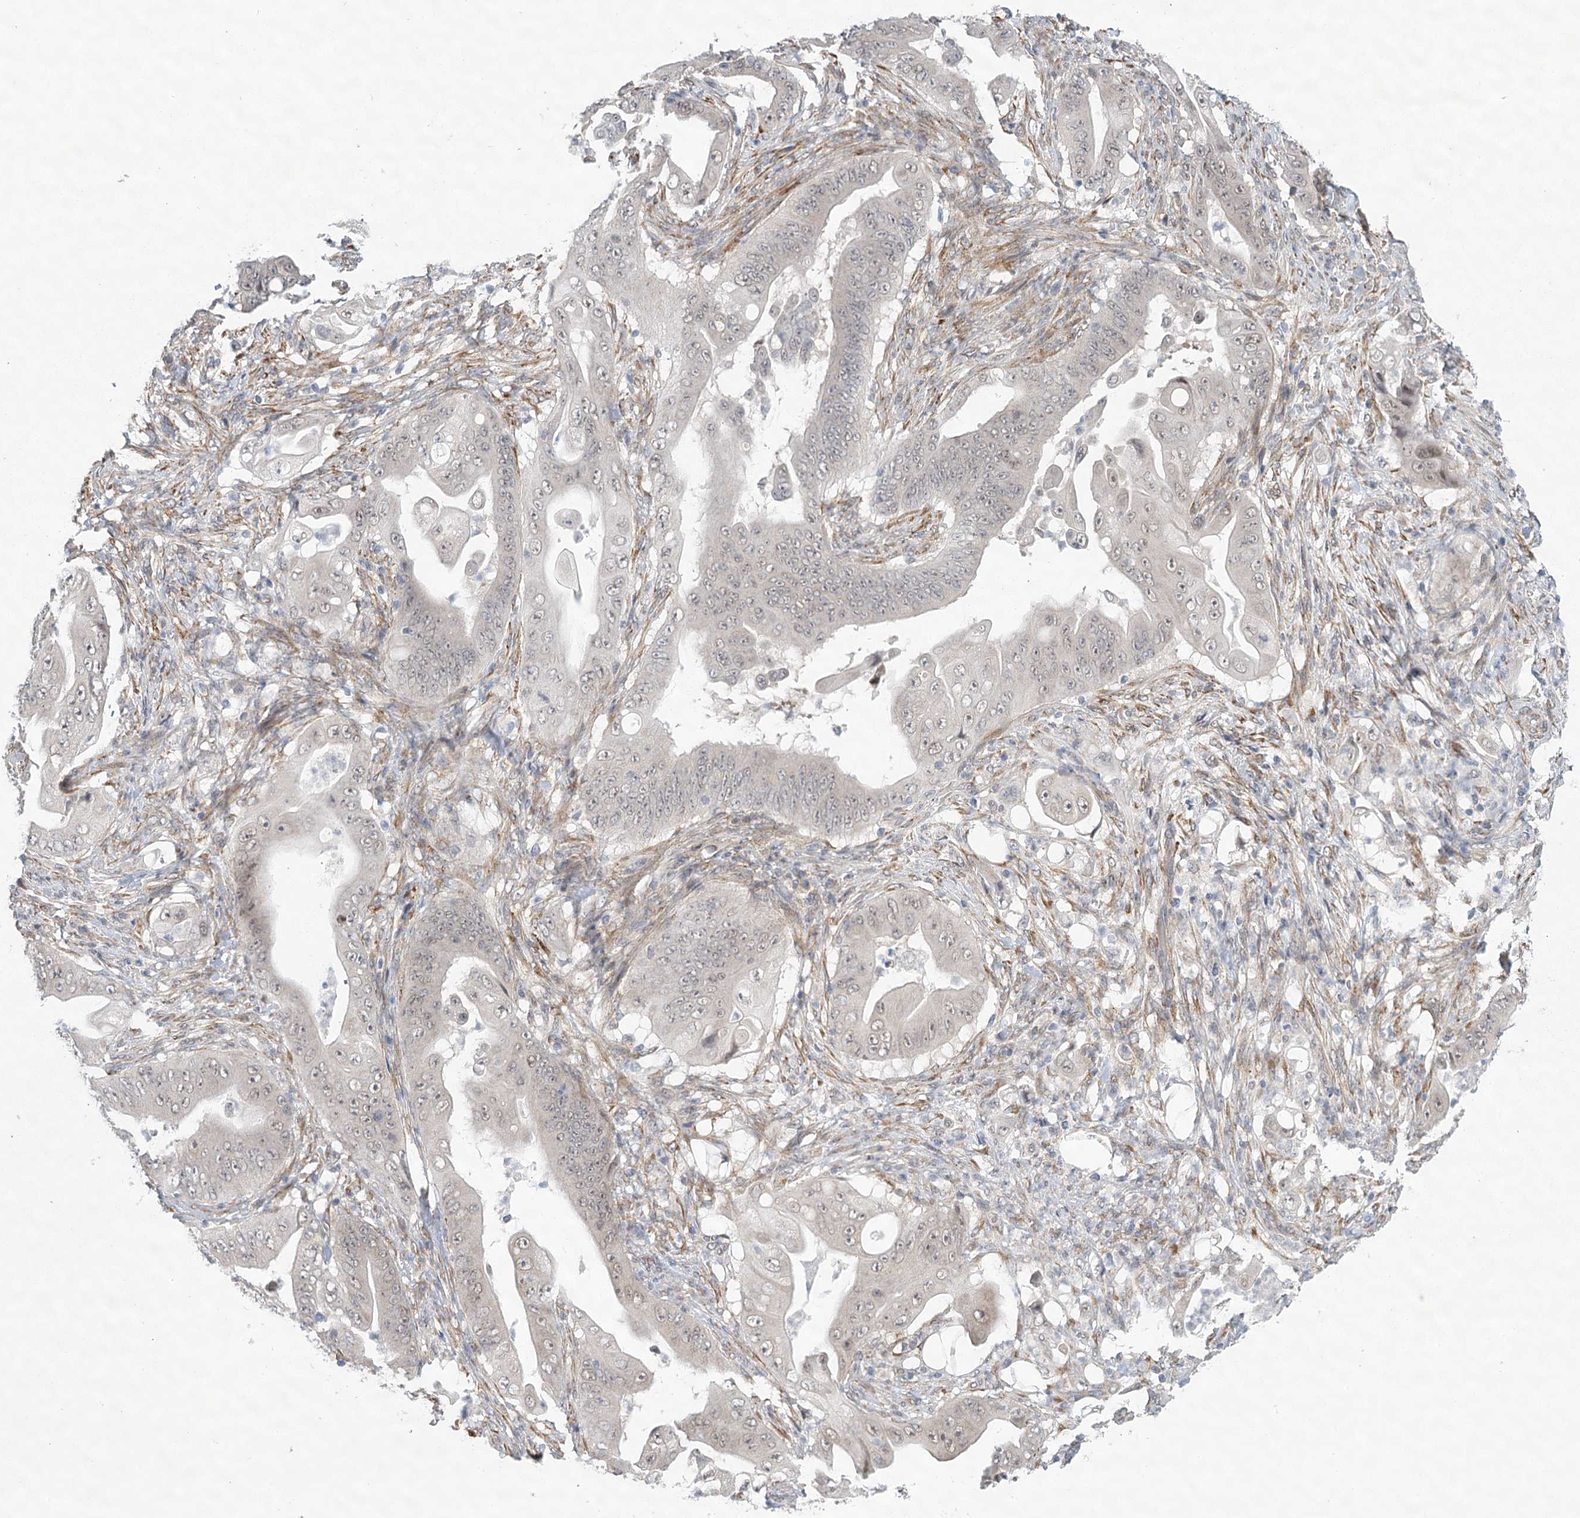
{"staining": {"intensity": "negative", "quantity": "none", "location": "none"}, "tissue": "stomach cancer", "cell_type": "Tumor cells", "image_type": "cancer", "snomed": [{"axis": "morphology", "description": "Adenocarcinoma, NOS"}, {"axis": "topography", "description": "Stomach"}], "caption": "Immunohistochemical staining of human adenocarcinoma (stomach) reveals no significant staining in tumor cells.", "gene": "MED28", "patient": {"sex": "female", "age": 73}}